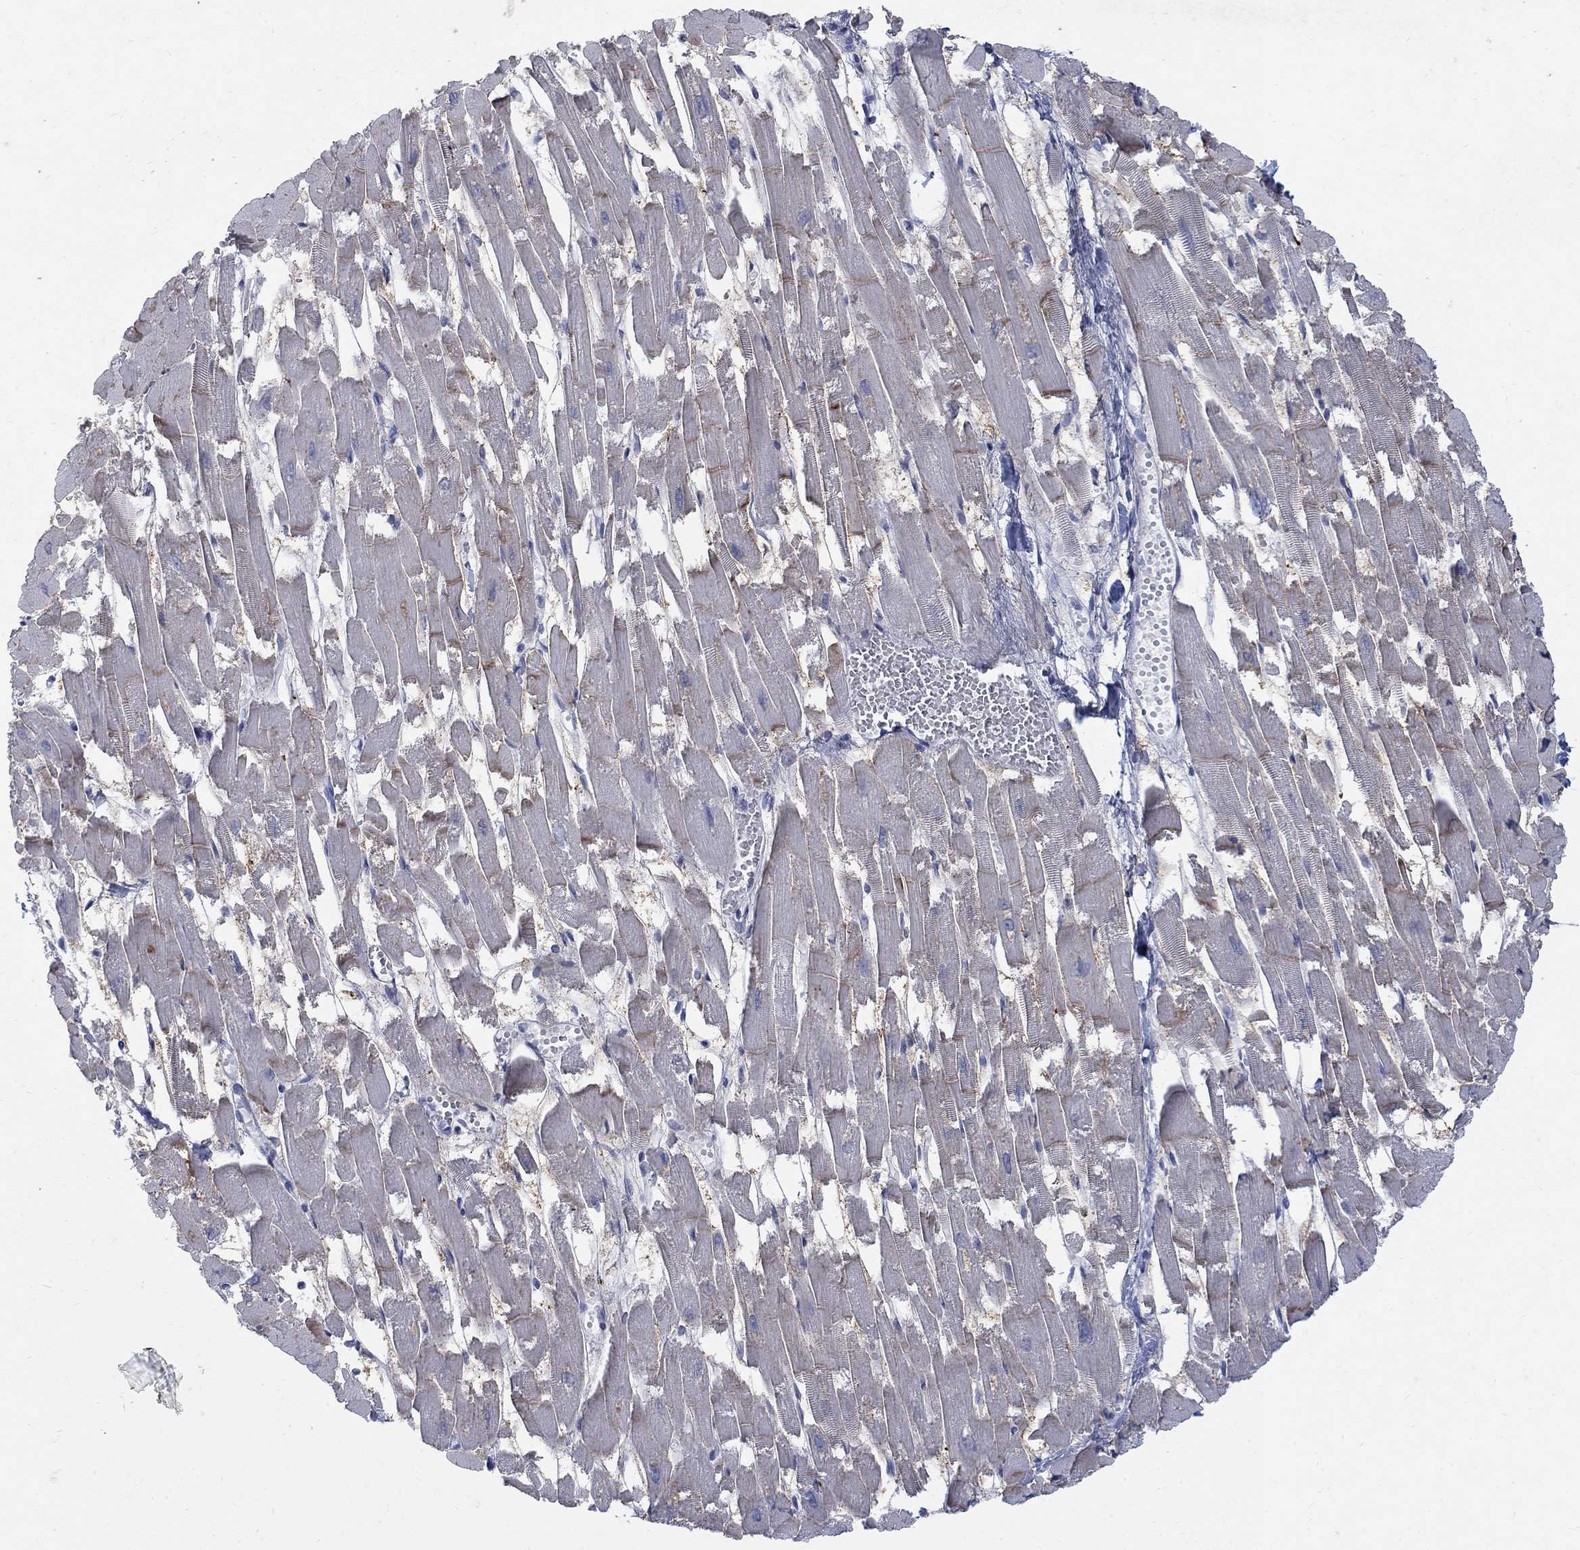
{"staining": {"intensity": "moderate", "quantity": "<25%", "location": "cytoplasmic/membranous"}, "tissue": "heart muscle", "cell_type": "Cardiomyocytes", "image_type": "normal", "snomed": [{"axis": "morphology", "description": "Normal tissue, NOS"}, {"axis": "topography", "description": "Heart"}], "caption": "Immunohistochemistry (IHC) photomicrograph of normal heart muscle: human heart muscle stained using immunohistochemistry (IHC) displays low levels of moderate protein expression localized specifically in the cytoplasmic/membranous of cardiomyocytes, appearing as a cytoplasmic/membranous brown color.", "gene": "RFTN2", "patient": {"sex": "female", "age": 52}}